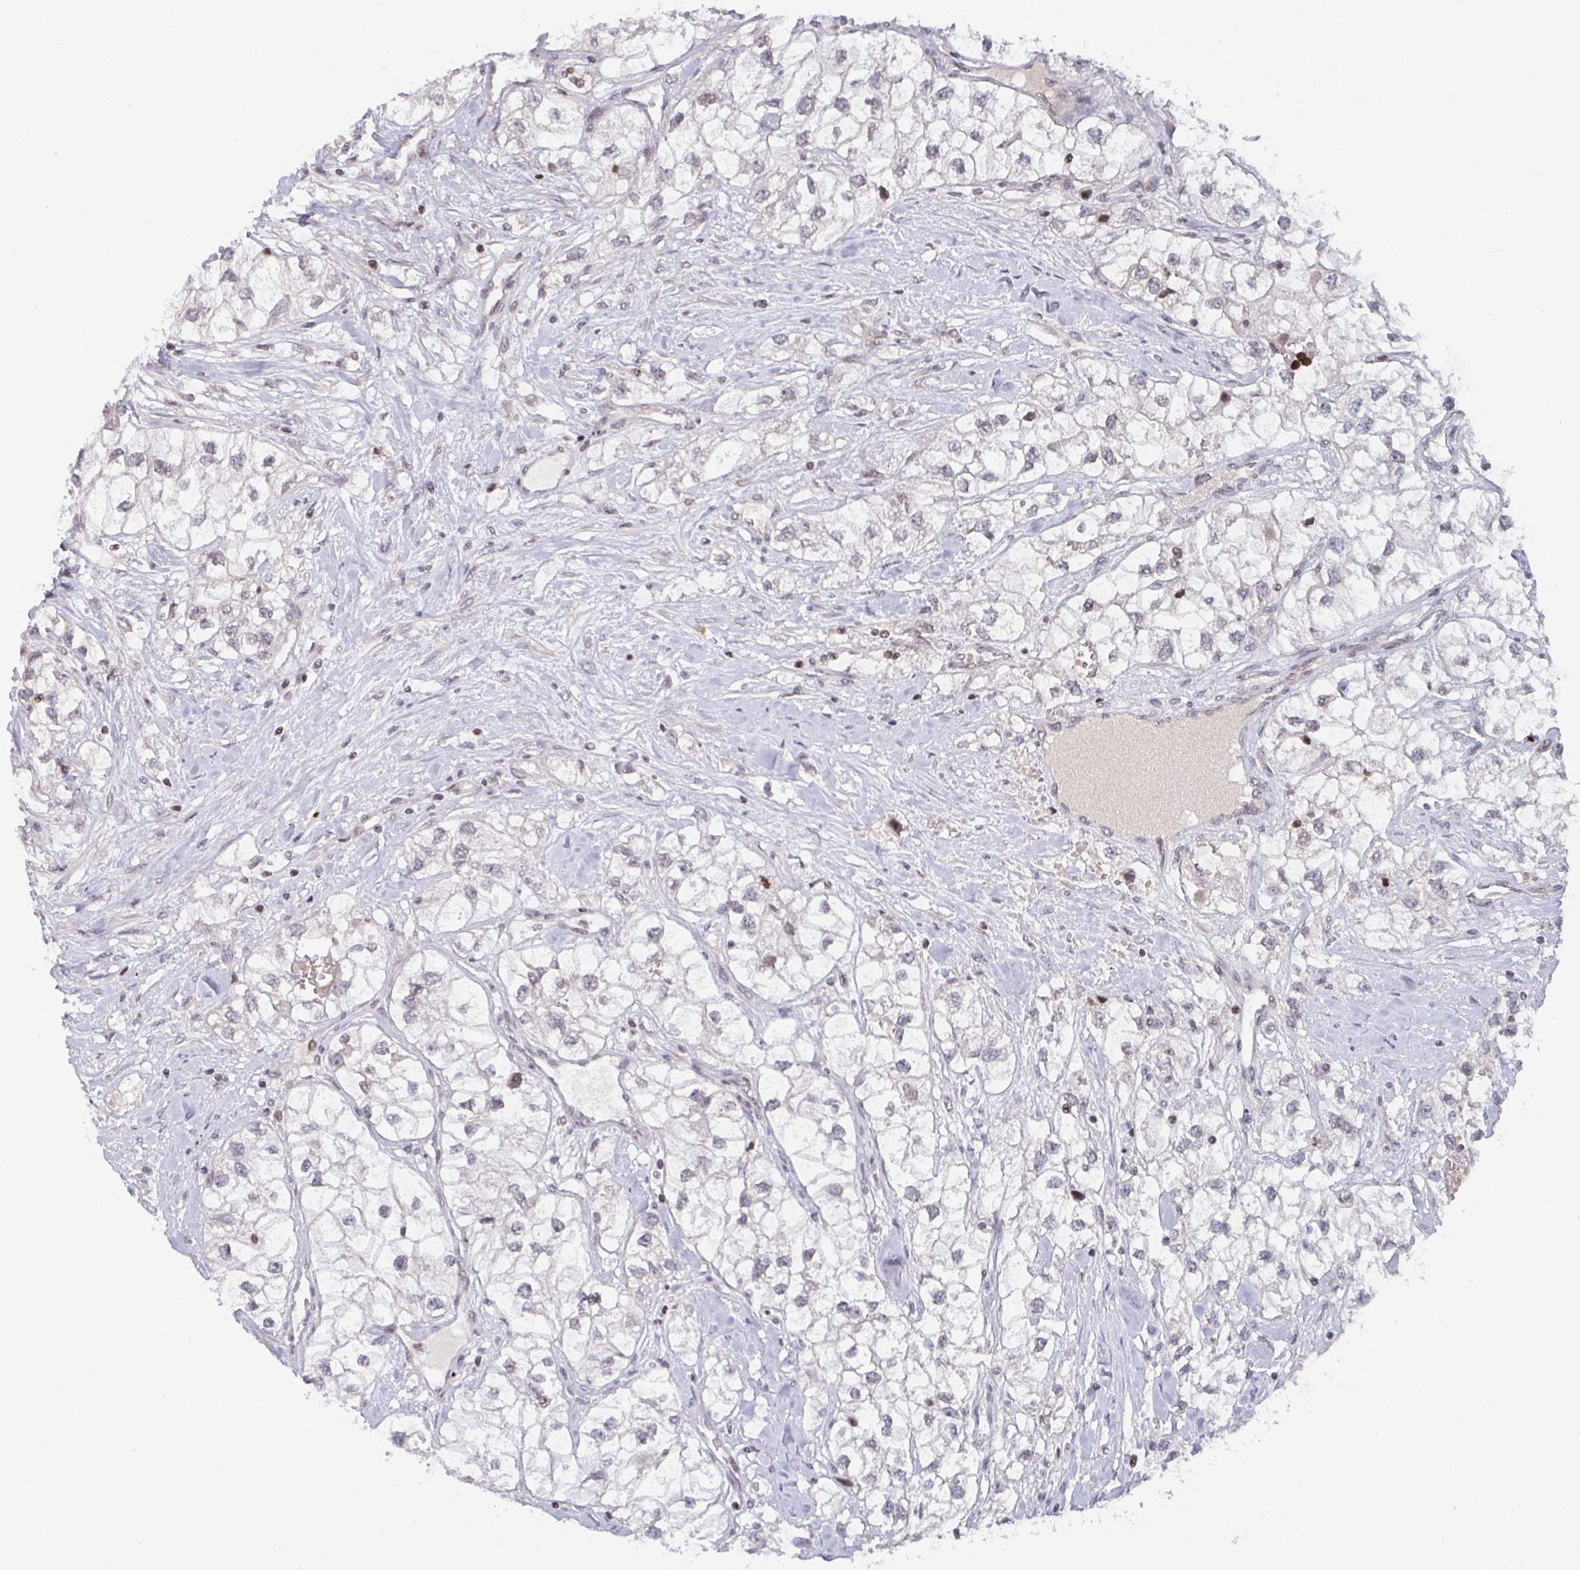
{"staining": {"intensity": "negative", "quantity": "none", "location": "none"}, "tissue": "renal cancer", "cell_type": "Tumor cells", "image_type": "cancer", "snomed": [{"axis": "morphology", "description": "Adenocarcinoma, NOS"}, {"axis": "topography", "description": "Kidney"}], "caption": "Tumor cells are negative for protein expression in human renal cancer.", "gene": "PCDHB8", "patient": {"sex": "male", "age": 59}}